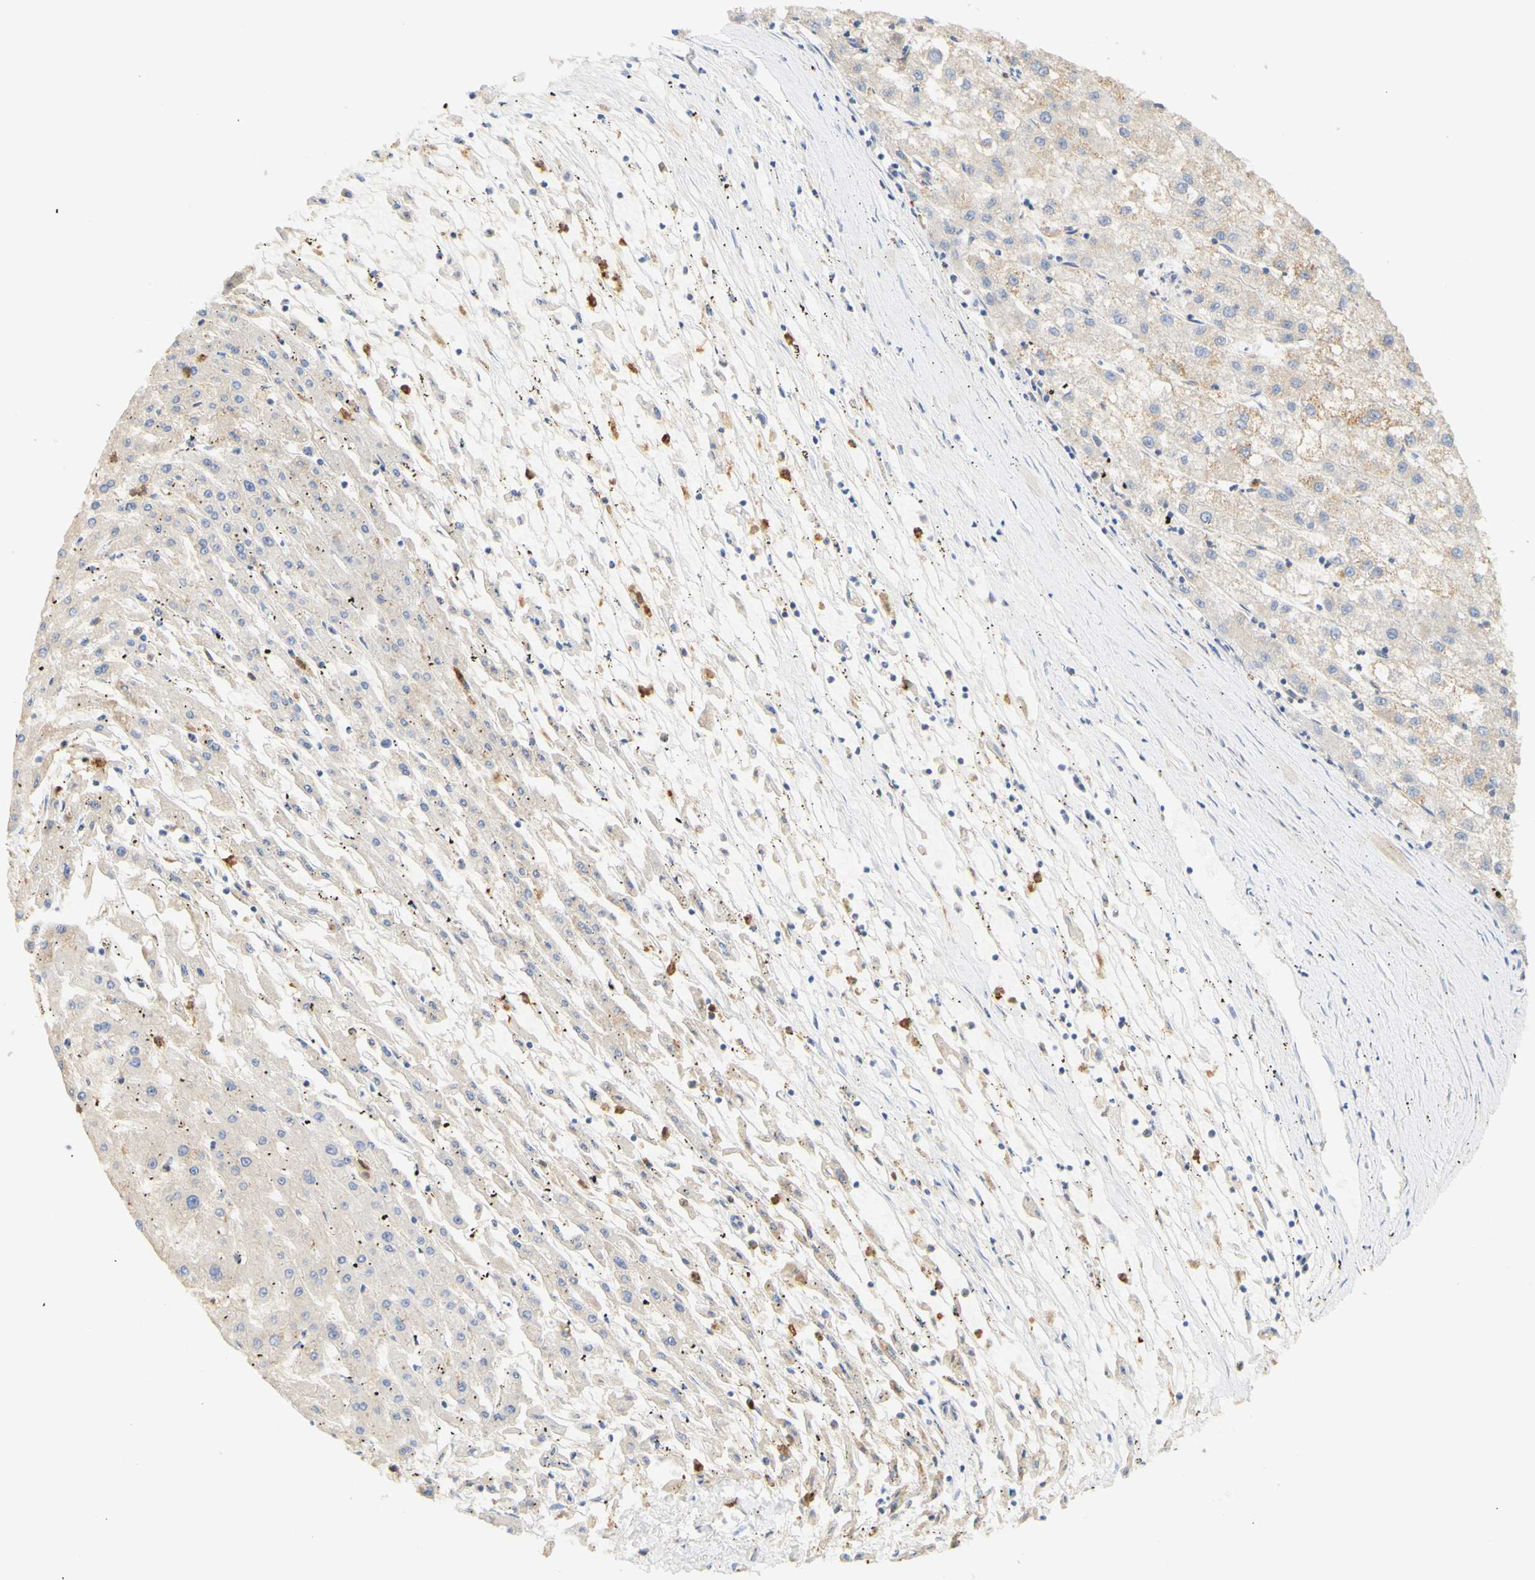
{"staining": {"intensity": "weak", "quantity": "<25%", "location": "cytoplasmic/membranous"}, "tissue": "liver cancer", "cell_type": "Tumor cells", "image_type": "cancer", "snomed": [{"axis": "morphology", "description": "Carcinoma, Hepatocellular, NOS"}, {"axis": "topography", "description": "Liver"}], "caption": "This is an IHC histopathology image of human liver cancer (hepatocellular carcinoma). There is no staining in tumor cells.", "gene": "PCDH7", "patient": {"sex": "male", "age": 72}}